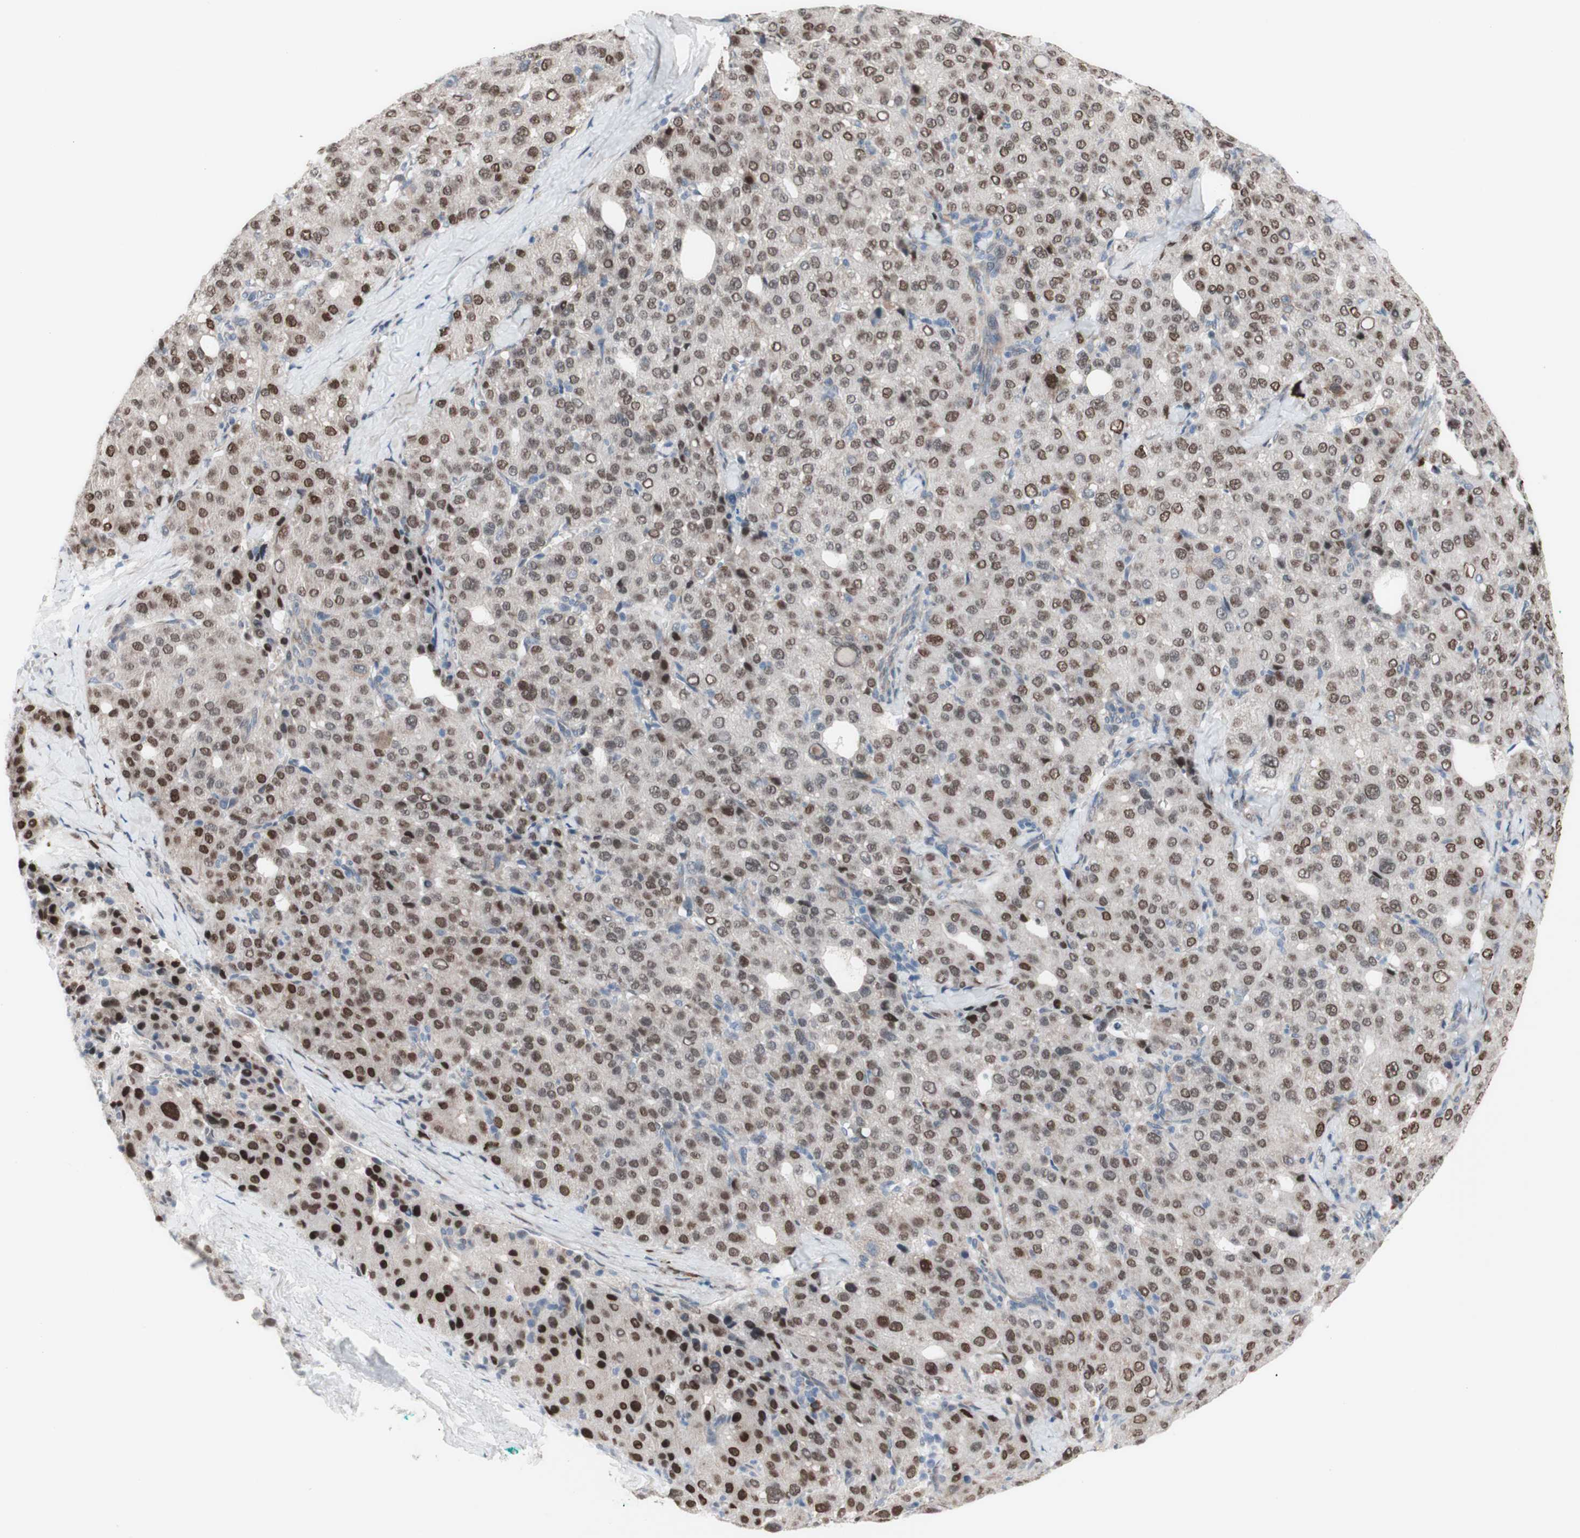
{"staining": {"intensity": "weak", "quantity": ">75%", "location": "nuclear"}, "tissue": "liver cancer", "cell_type": "Tumor cells", "image_type": "cancer", "snomed": [{"axis": "morphology", "description": "Carcinoma, Hepatocellular, NOS"}, {"axis": "topography", "description": "Liver"}], "caption": "DAB immunohistochemical staining of liver hepatocellular carcinoma reveals weak nuclear protein expression in about >75% of tumor cells. (IHC, brightfield microscopy, high magnification).", "gene": "PHTF2", "patient": {"sex": "male", "age": 65}}